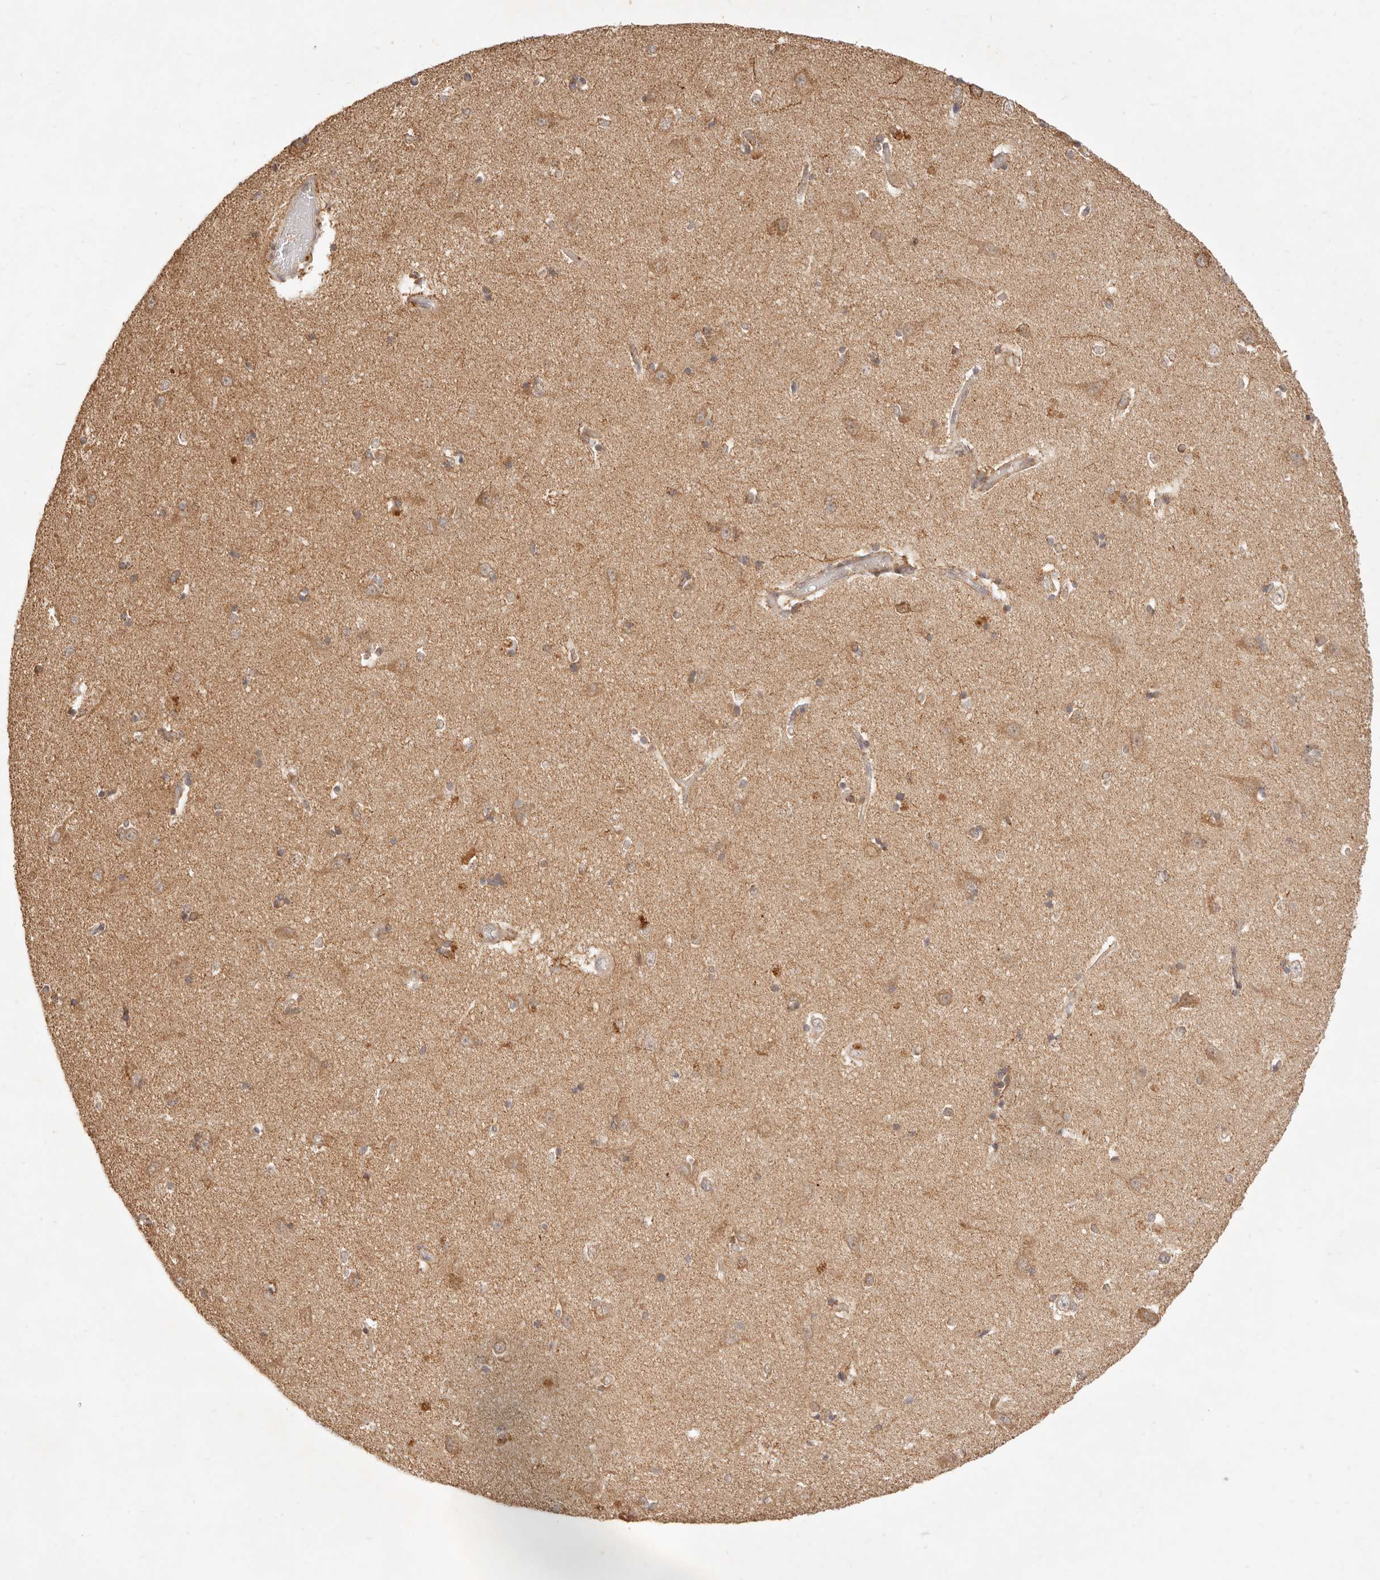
{"staining": {"intensity": "moderate", "quantity": "<25%", "location": "cytoplasmic/membranous"}, "tissue": "hippocampus", "cell_type": "Glial cells", "image_type": "normal", "snomed": [{"axis": "morphology", "description": "Normal tissue, NOS"}, {"axis": "topography", "description": "Hippocampus"}], "caption": "Immunohistochemistry (IHC) staining of unremarkable hippocampus, which displays low levels of moderate cytoplasmic/membranous staining in about <25% of glial cells indicating moderate cytoplasmic/membranous protein staining. The staining was performed using DAB (brown) for protein detection and nuclei were counterstained in hematoxylin (blue).", "gene": "CPLANE2", "patient": {"sex": "male", "age": 45}}